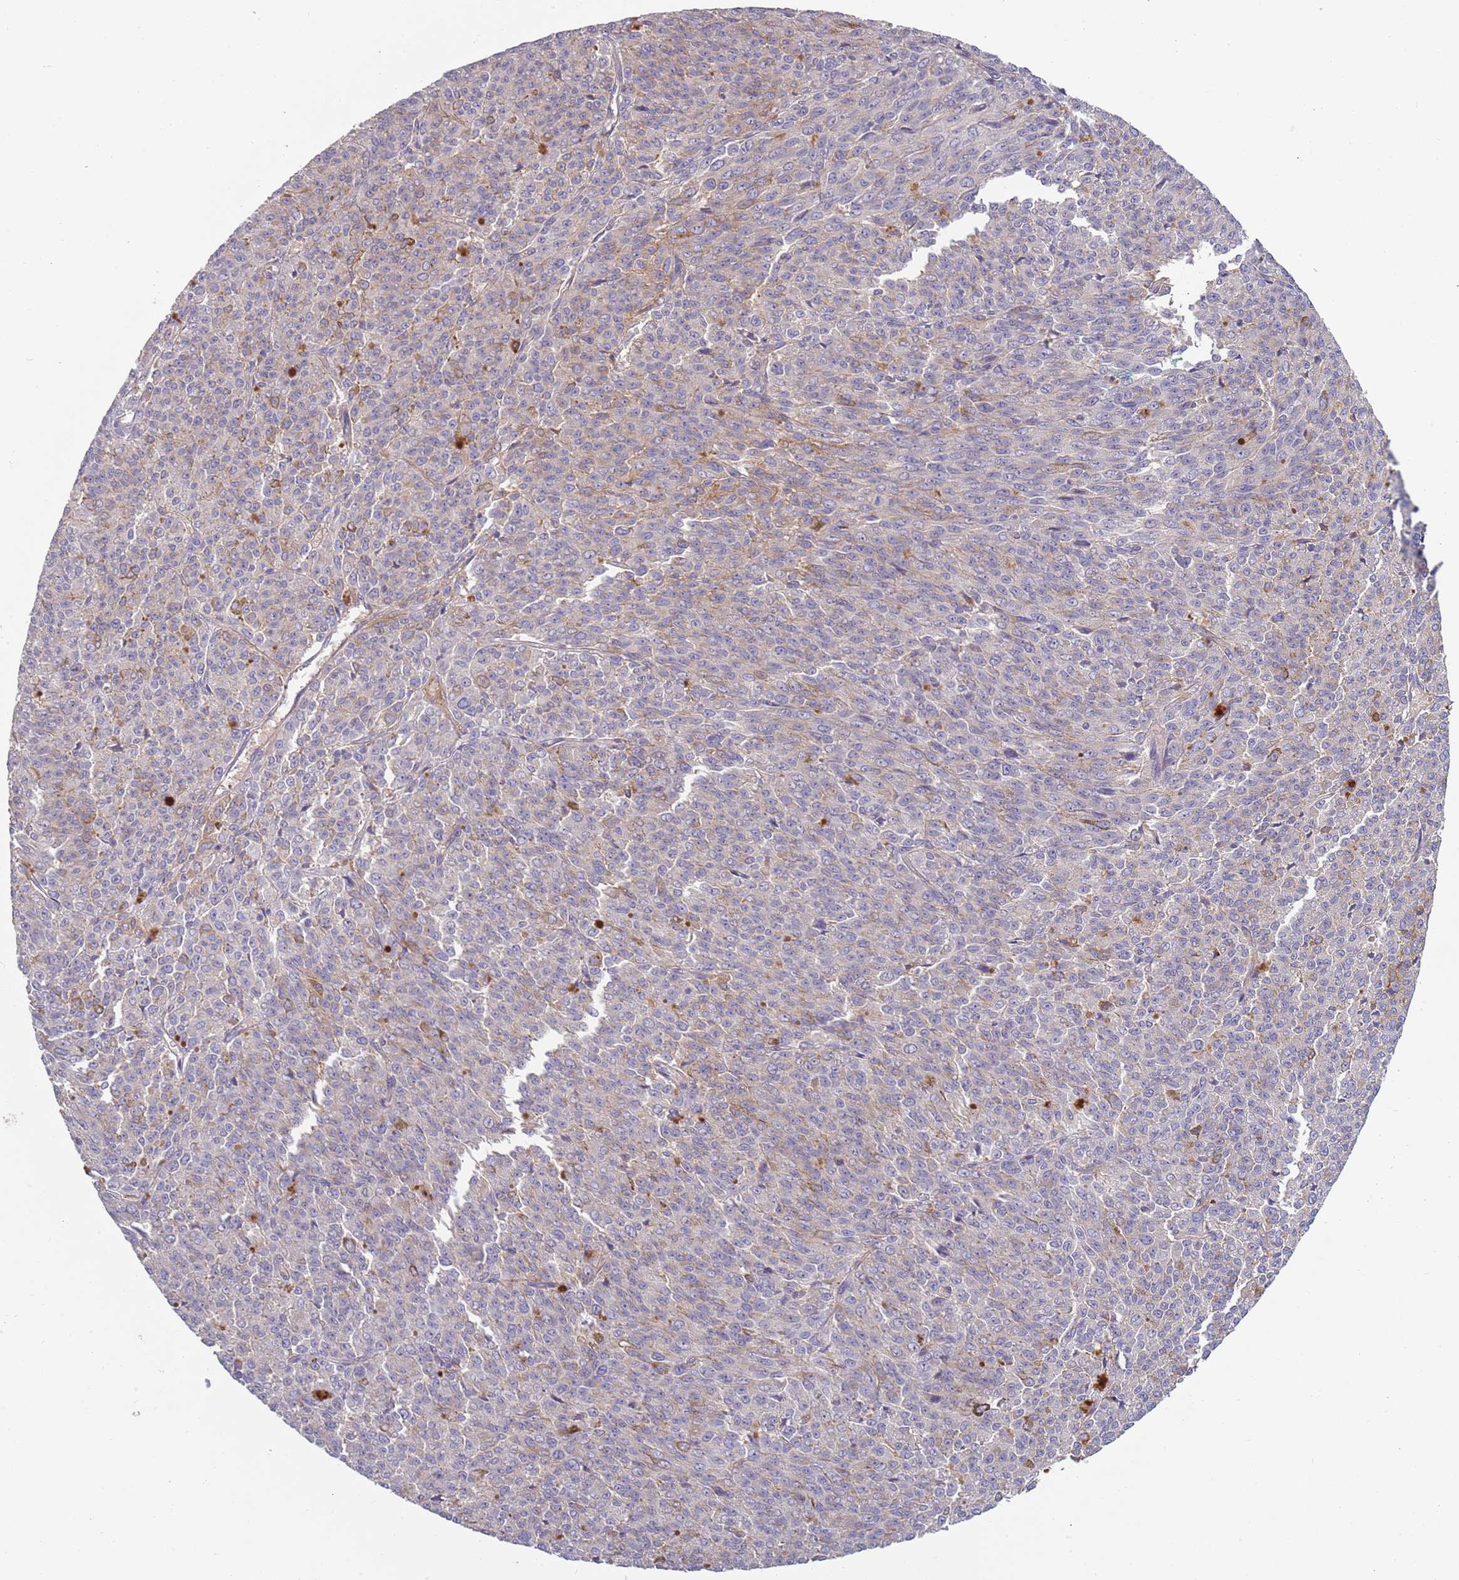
{"staining": {"intensity": "negative", "quantity": "none", "location": "none"}, "tissue": "melanoma", "cell_type": "Tumor cells", "image_type": "cancer", "snomed": [{"axis": "morphology", "description": "Malignant melanoma, NOS"}, {"axis": "topography", "description": "Skin"}], "caption": "A photomicrograph of human malignant melanoma is negative for staining in tumor cells. (Brightfield microscopy of DAB immunohistochemistry at high magnification).", "gene": "TNFRSF6B", "patient": {"sex": "female", "age": 52}}